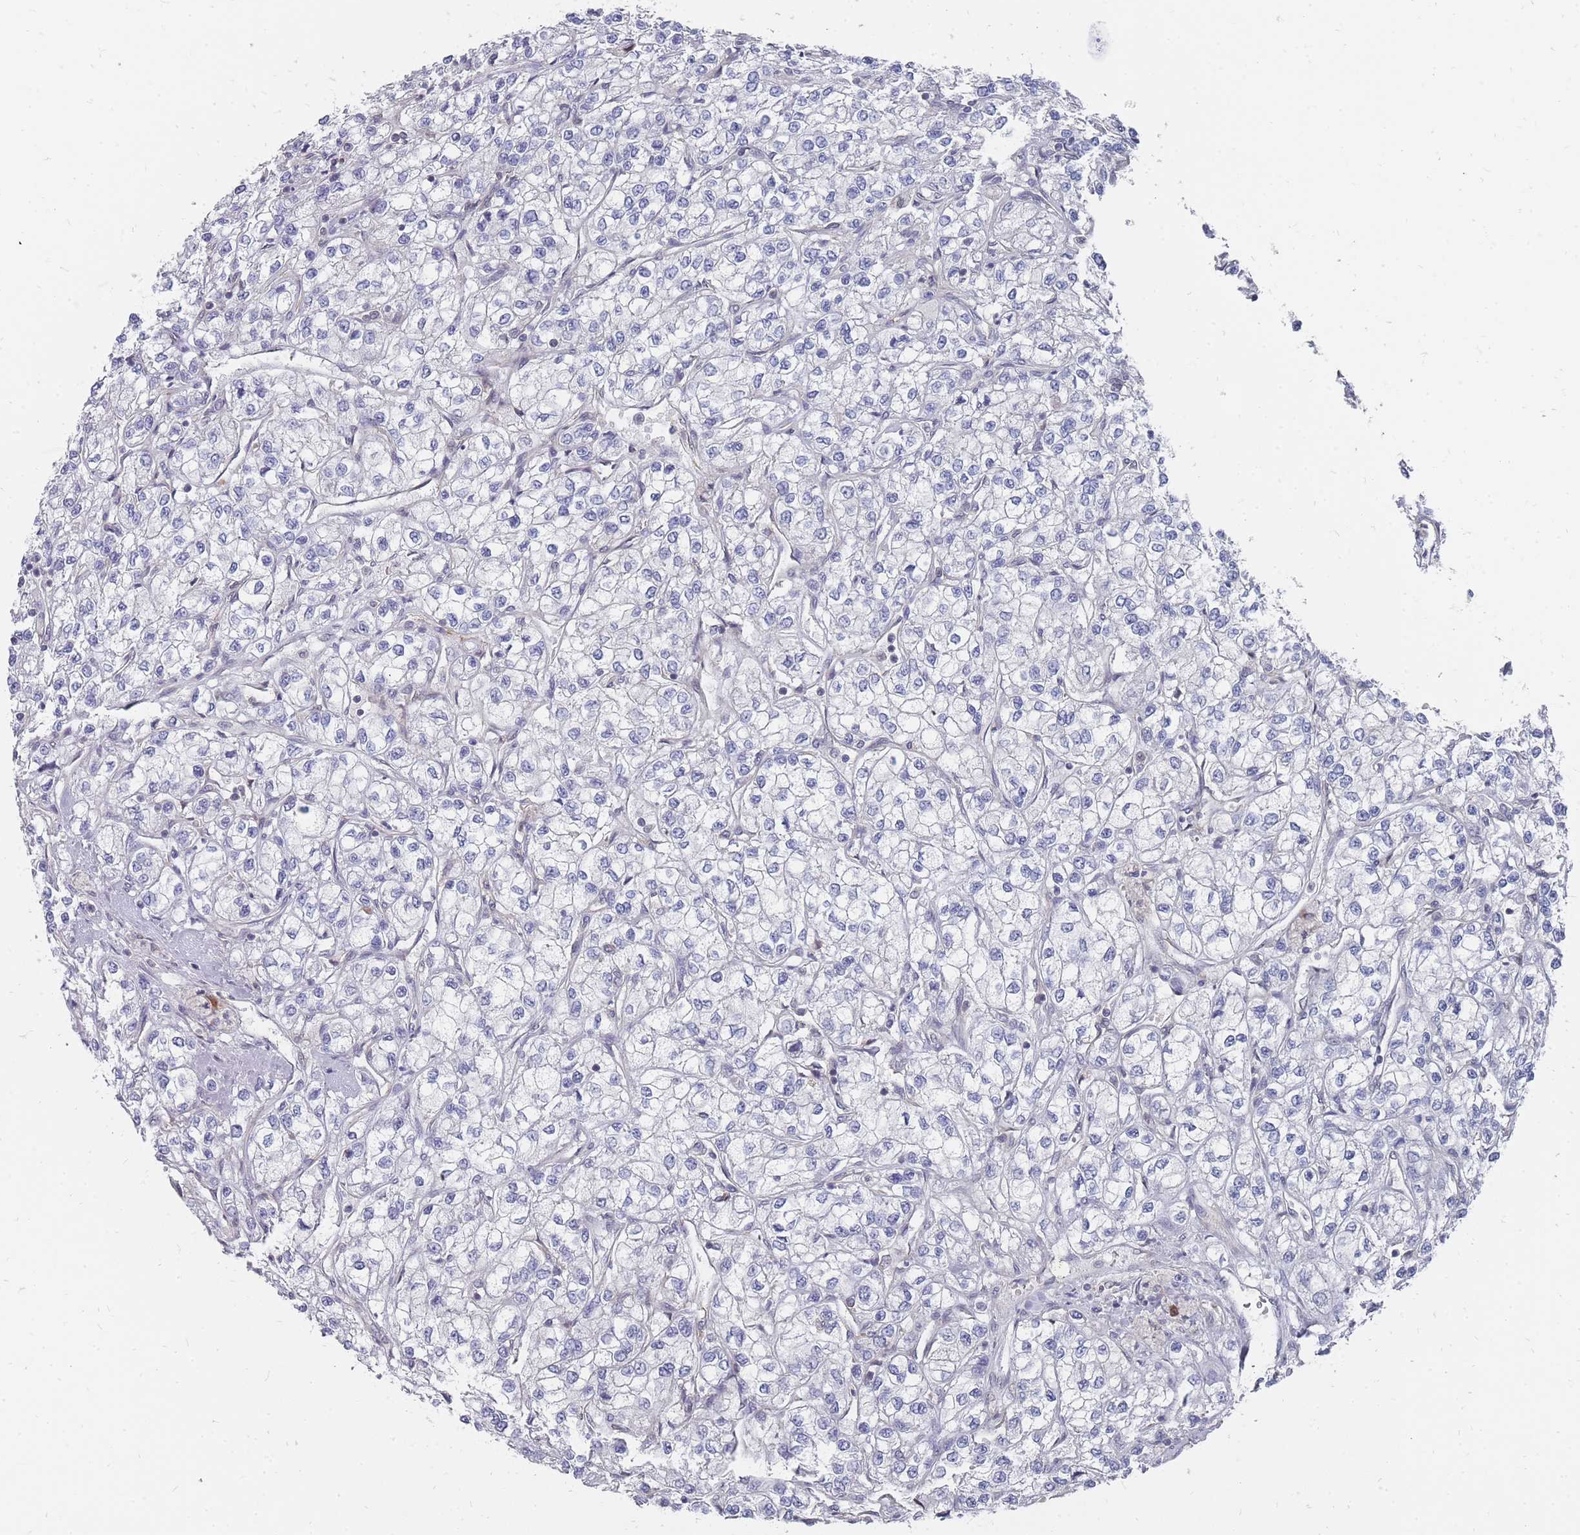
{"staining": {"intensity": "negative", "quantity": "none", "location": "none"}, "tissue": "renal cancer", "cell_type": "Tumor cells", "image_type": "cancer", "snomed": [{"axis": "morphology", "description": "Adenocarcinoma, NOS"}, {"axis": "topography", "description": "Kidney"}], "caption": "High power microscopy micrograph of an immunohistochemistry (IHC) micrograph of renal cancer, revealing no significant positivity in tumor cells. Nuclei are stained in blue.", "gene": "NKD1", "patient": {"sex": "male", "age": 80}}